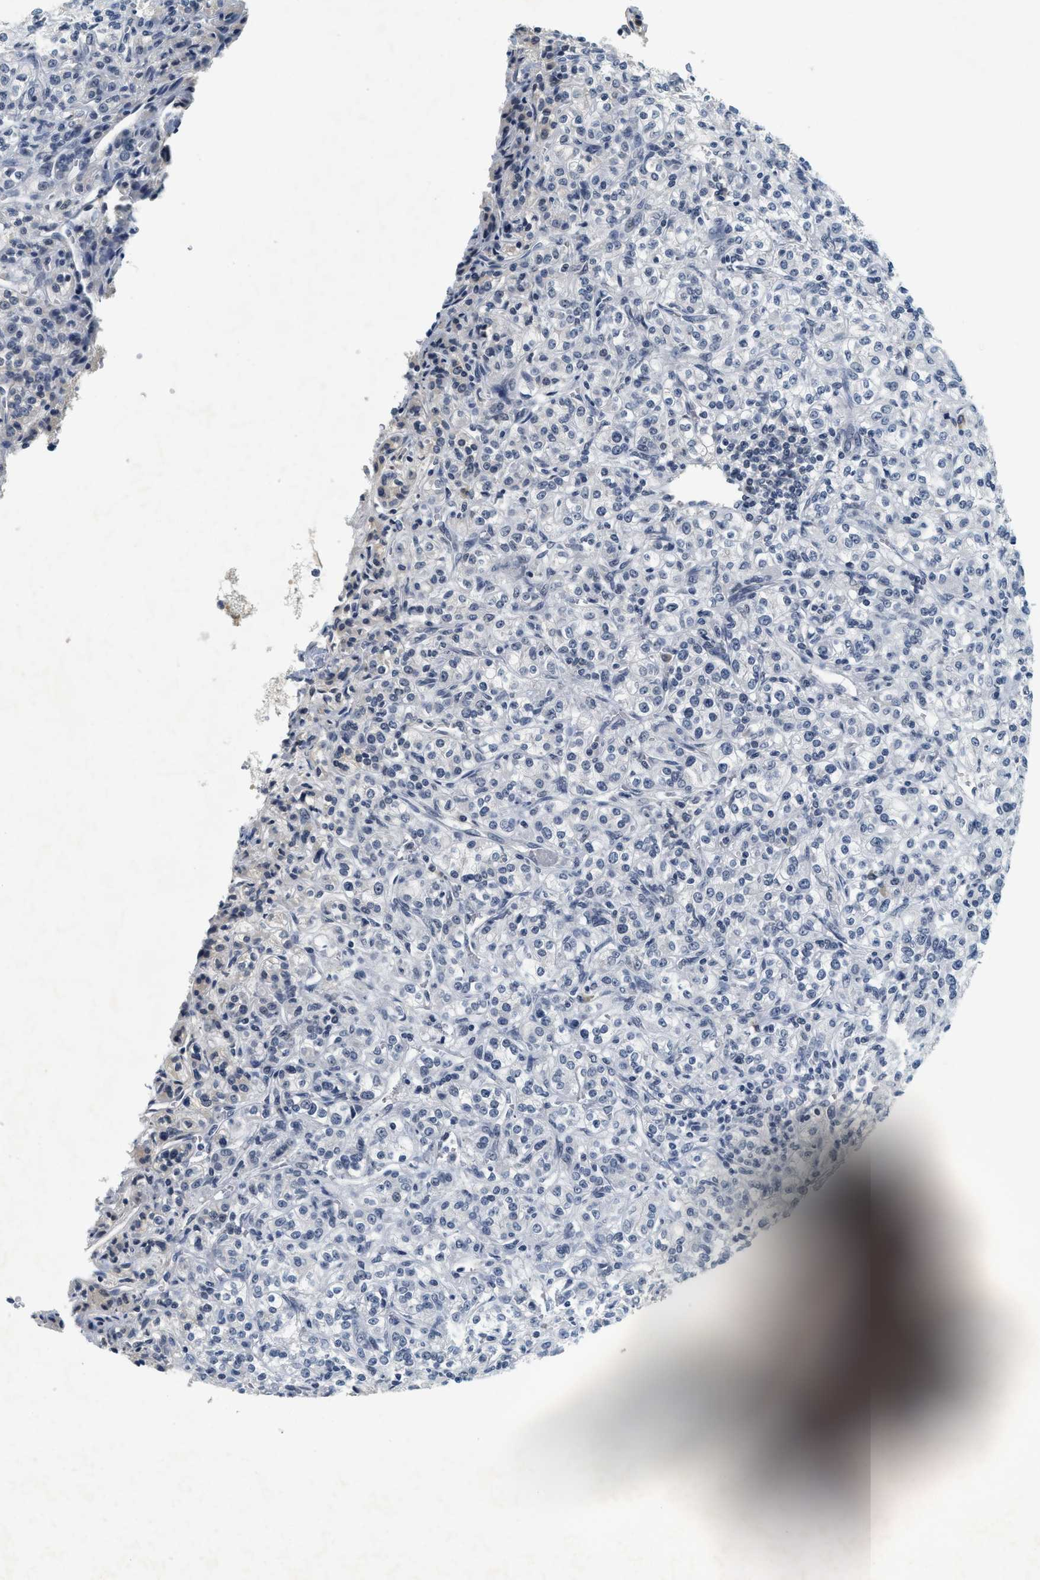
{"staining": {"intensity": "negative", "quantity": "none", "location": "none"}, "tissue": "renal cancer", "cell_type": "Tumor cells", "image_type": "cancer", "snomed": [{"axis": "morphology", "description": "Adenocarcinoma, NOS"}, {"axis": "topography", "description": "Kidney"}], "caption": "Immunohistochemistry of renal adenocarcinoma demonstrates no expression in tumor cells.", "gene": "MZF1", "patient": {"sex": "male", "age": 77}}